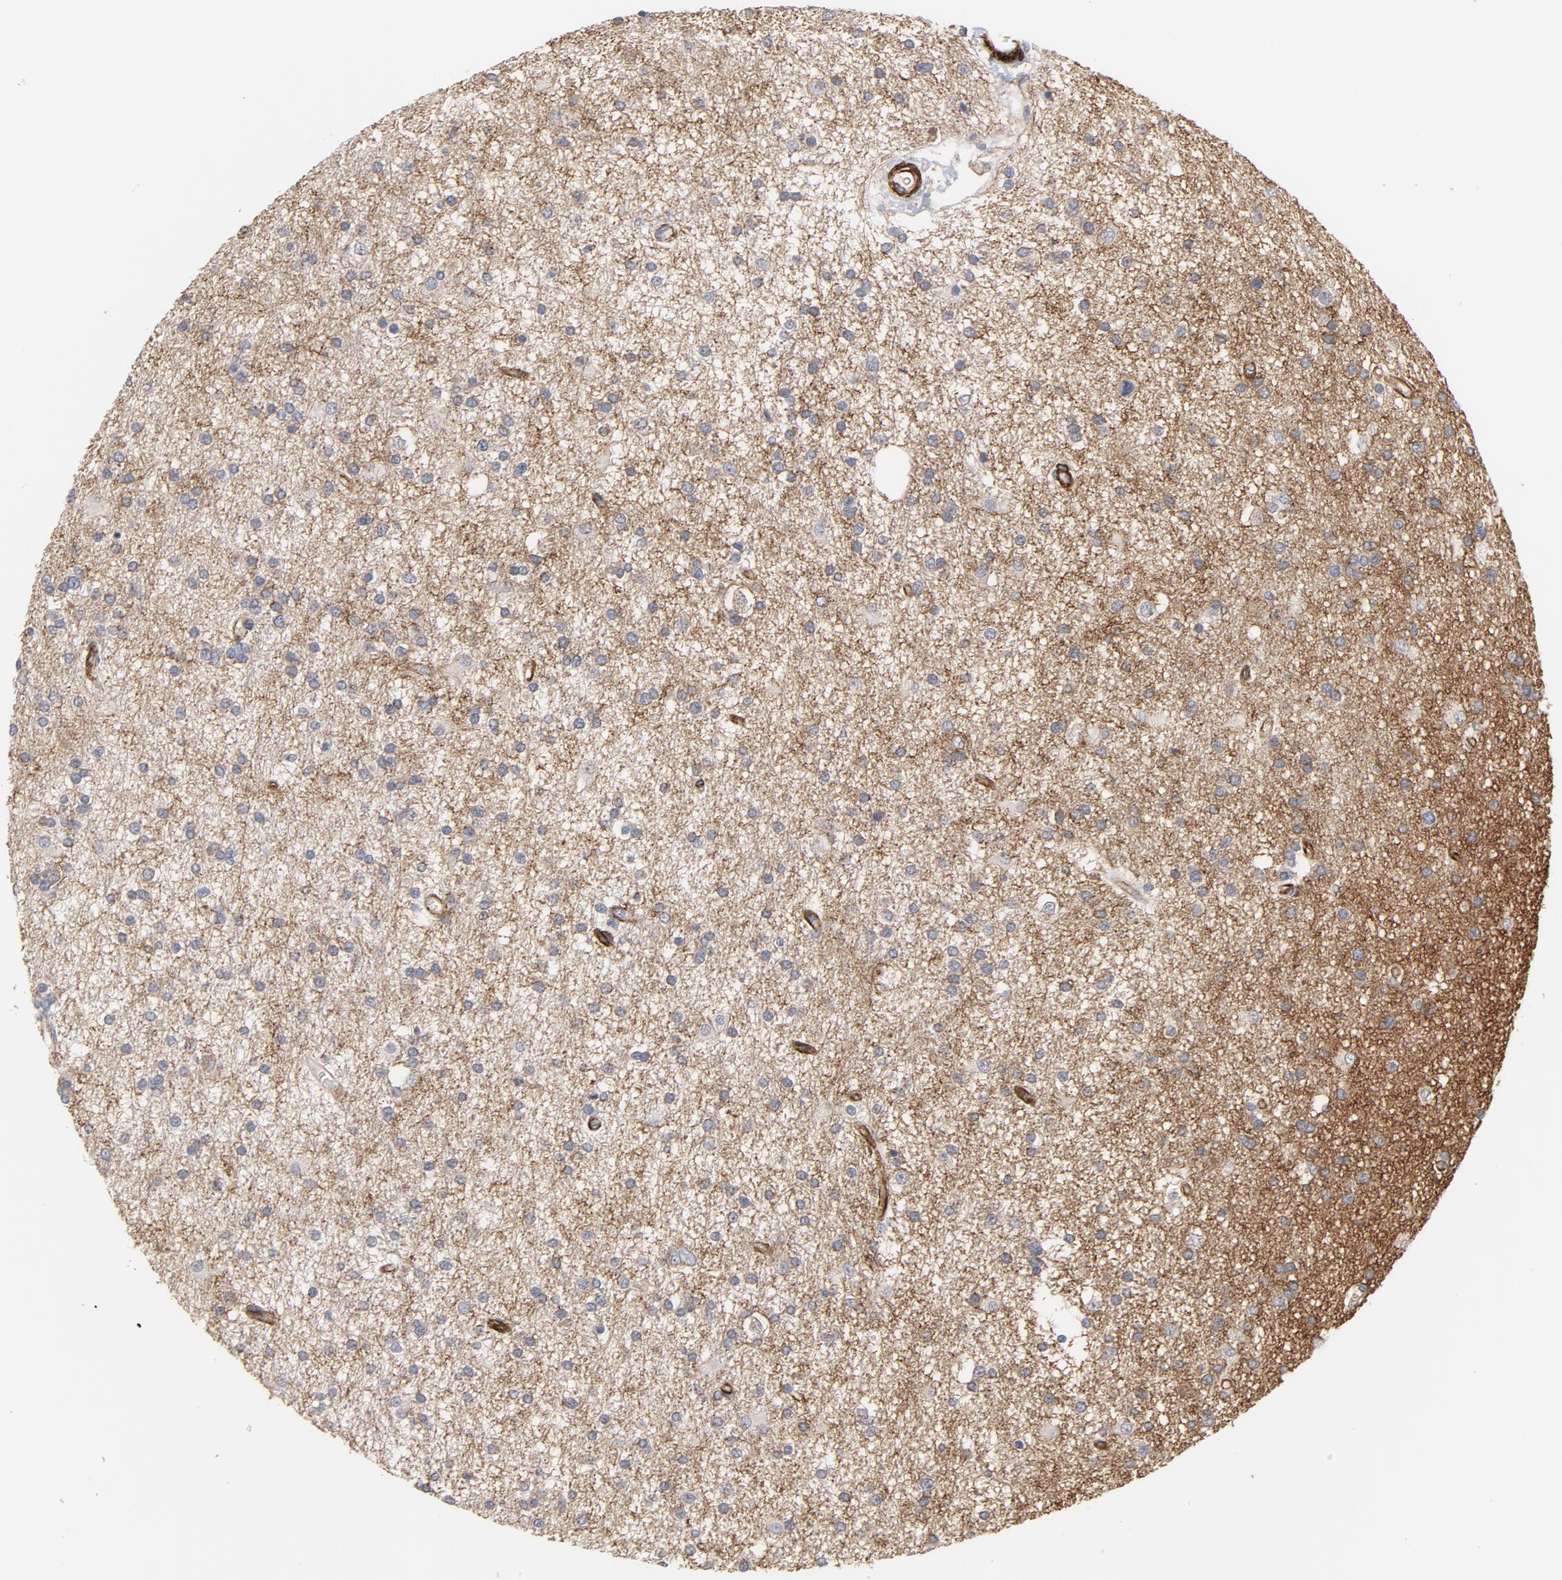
{"staining": {"intensity": "negative", "quantity": "none", "location": "none"}, "tissue": "glioma", "cell_type": "Tumor cells", "image_type": "cancer", "snomed": [{"axis": "morphology", "description": "Glioma, malignant, High grade"}, {"axis": "topography", "description": "Brain"}], "caption": "Tumor cells show no significant staining in malignant glioma (high-grade).", "gene": "GNG2", "patient": {"sex": "male", "age": 33}}